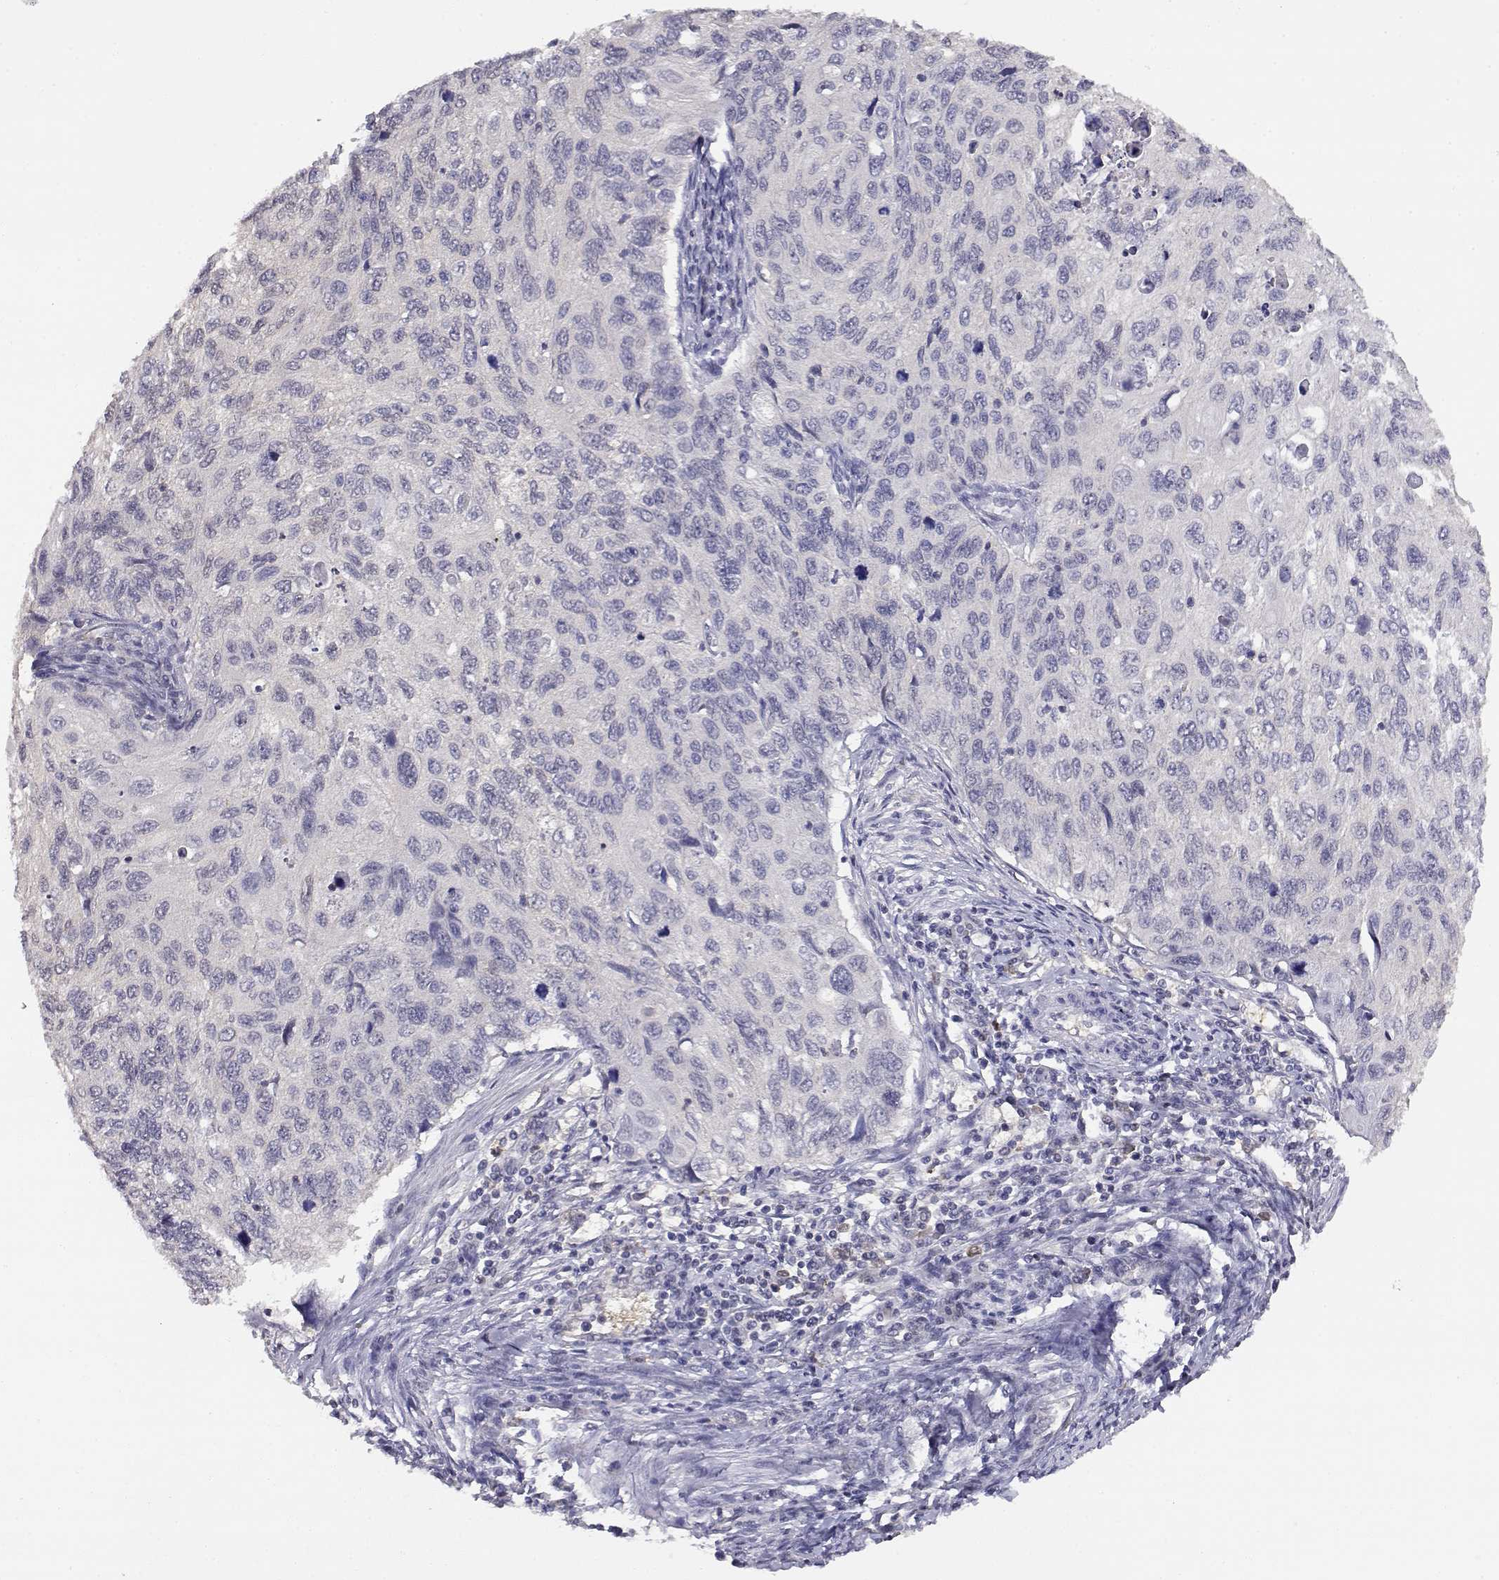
{"staining": {"intensity": "negative", "quantity": "none", "location": "none"}, "tissue": "cervical cancer", "cell_type": "Tumor cells", "image_type": "cancer", "snomed": [{"axis": "morphology", "description": "Squamous cell carcinoma, NOS"}, {"axis": "topography", "description": "Cervix"}], "caption": "Human squamous cell carcinoma (cervical) stained for a protein using immunohistochemistry (IHC) reveals no expression in tumor cells.", "gene": "ADA", "patient": {"sex": "female", "age": 70}}